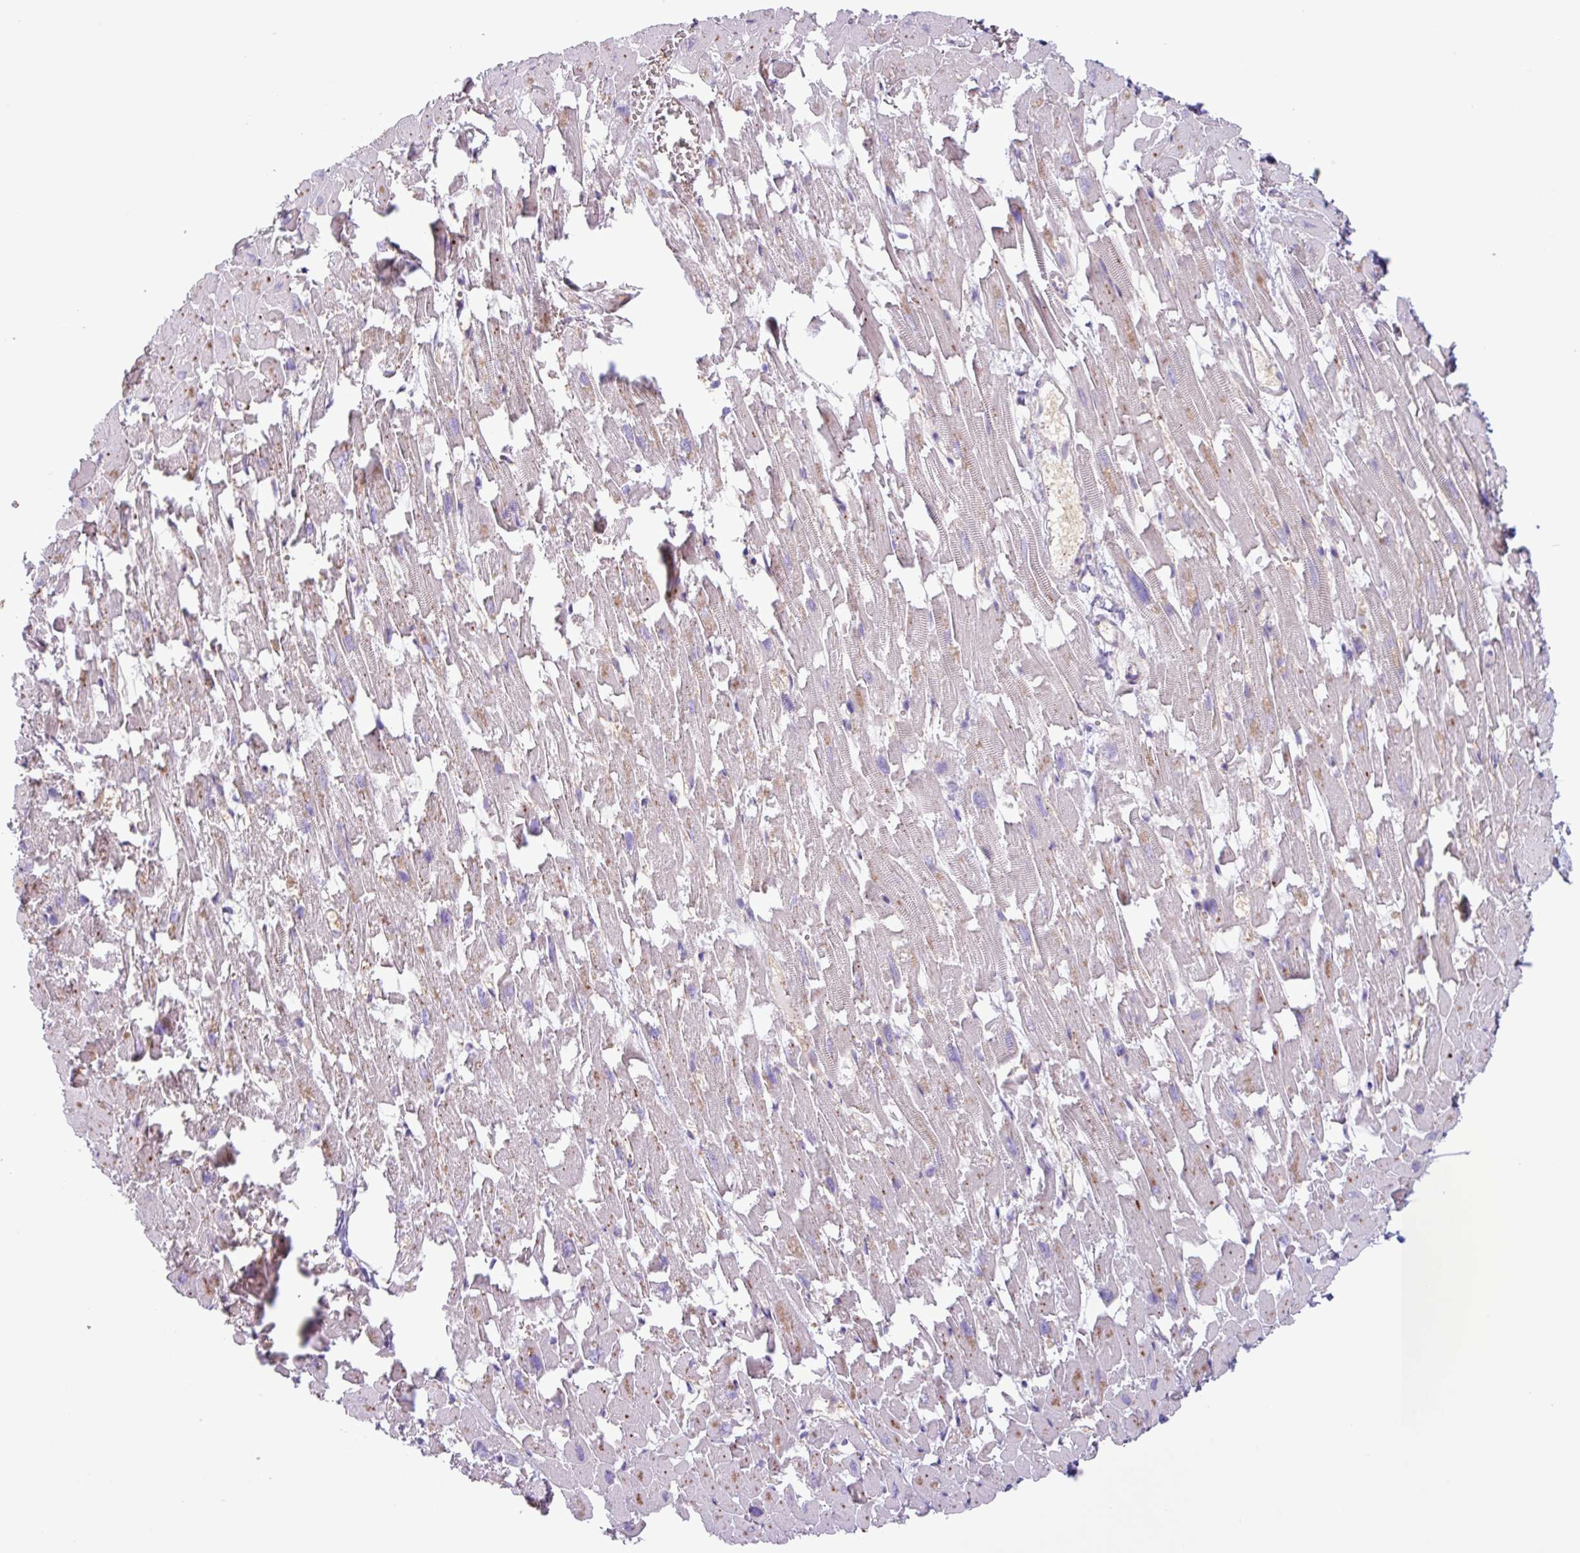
{"staining": {"intensity": "weak", "quantity": "<25%", "location": "cytoplasmic/membranous"}, "tissue": "heart muscle", "cell_type": "Cardiomyocytes", "image_type": "normal", "snomed": [{"axis": "morphology", "description": "Normal tissue, NOS"}, {"axis": "topography", "description": "Heart"}], "caption": "Immunohistochemical staining of benign heart muscle shows no significant expression in cardiomyocytes.", "gene": "RAB19", "patient": {"sex": "female", "age": 64}}